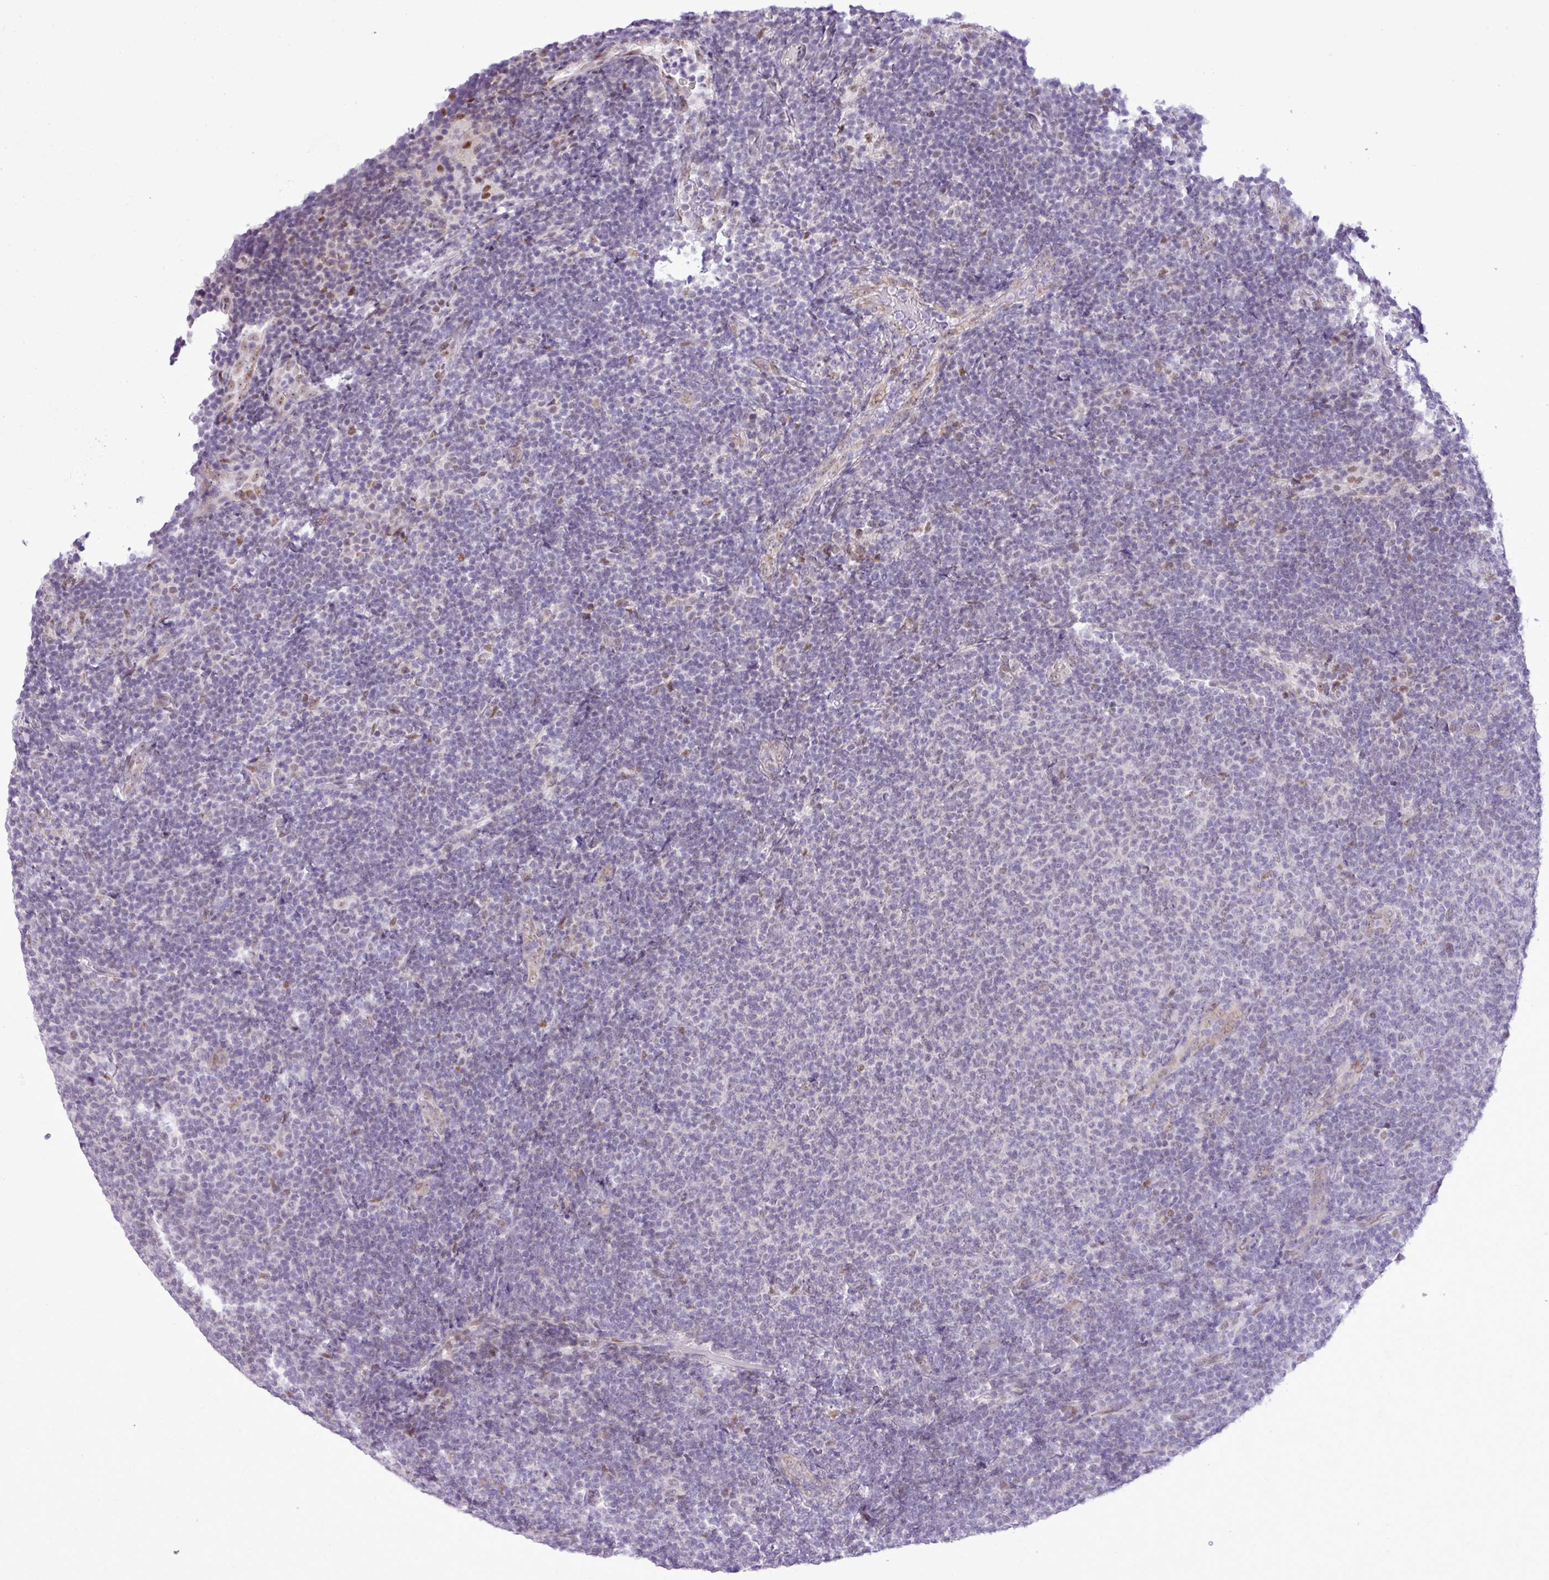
{"staining": {"intensity": "negative", "quantity": "none", "location": "none"}, "tissue": "lymphoma", "cell_type": "Tumor cells", "image_type": "cancer", "snomed": [{"axis": "morphology", "description": "Malignant lymphoma, non-Hodgkin's type, Low grade"}, {"axis": "topography", "description": "Lymph node"}], "caption": "Lymphoma was stained to show a protein in brown. There is no significant positivity in tumor cells.", "gene": "ELOA2", "patient": {"sex": "male", "age": 66}}